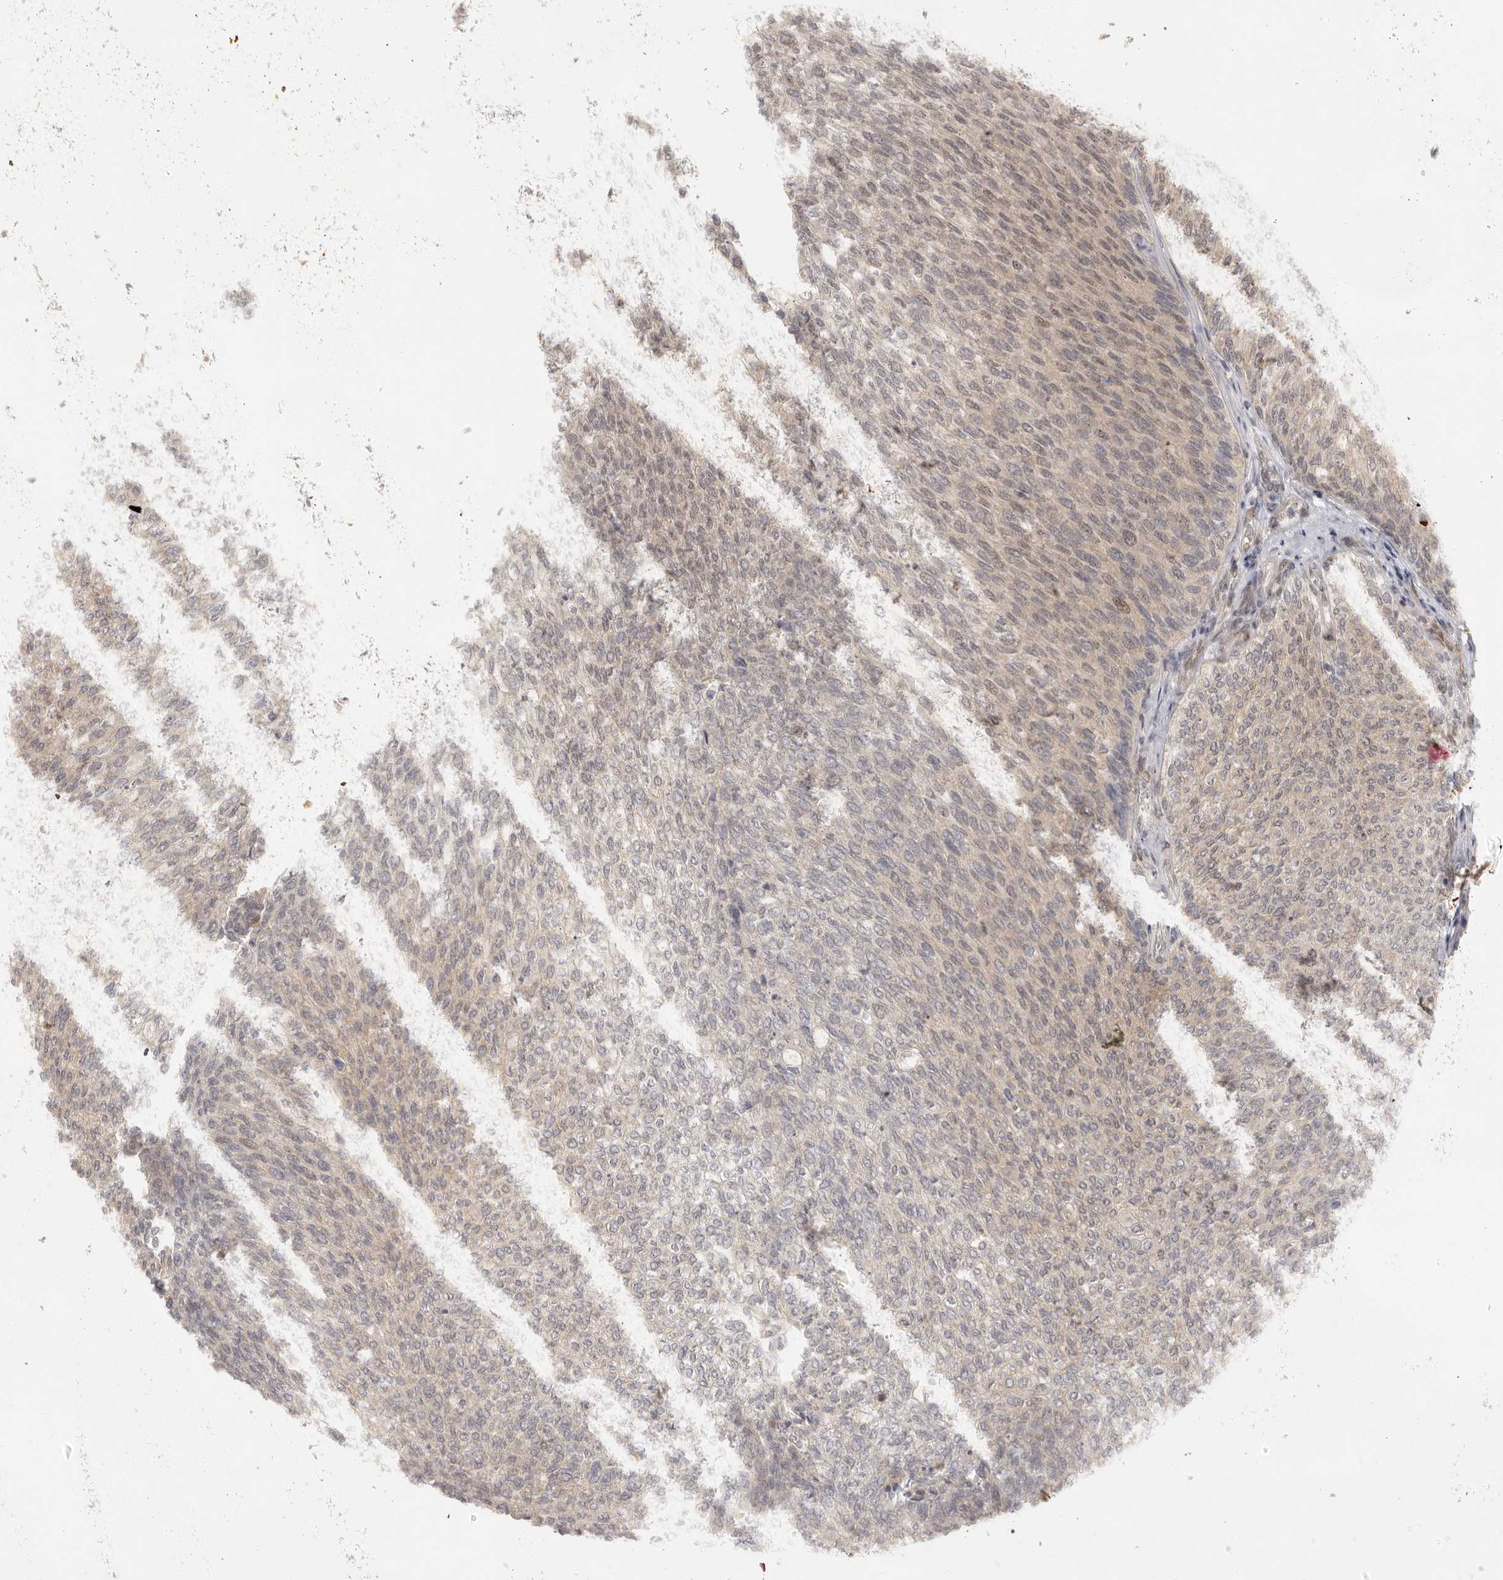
{"staining": {"intensity": "moderate", "quantity": "25%-75%", "location": "nuclear"}, "tissue": "urothelial cancer", "cell_type": "Tumor cells", "image_type": "cancer", "snomed": [{"axis": "morphology", "description": "Urothelial carcinoma, Low grade"}, {"axis": "topography", "description": "Urinary bladder"}], "caption": "An immunohistochemistry photomicrograph of neoplastic tissue is shown. Protein staining in brown highlights moderate nuclear positivity in urothelial cancer within tumor cells. Nuclei are stained in blue.", "gene": "ZNF326", "patient": {"sex": "female", "age": 79}}